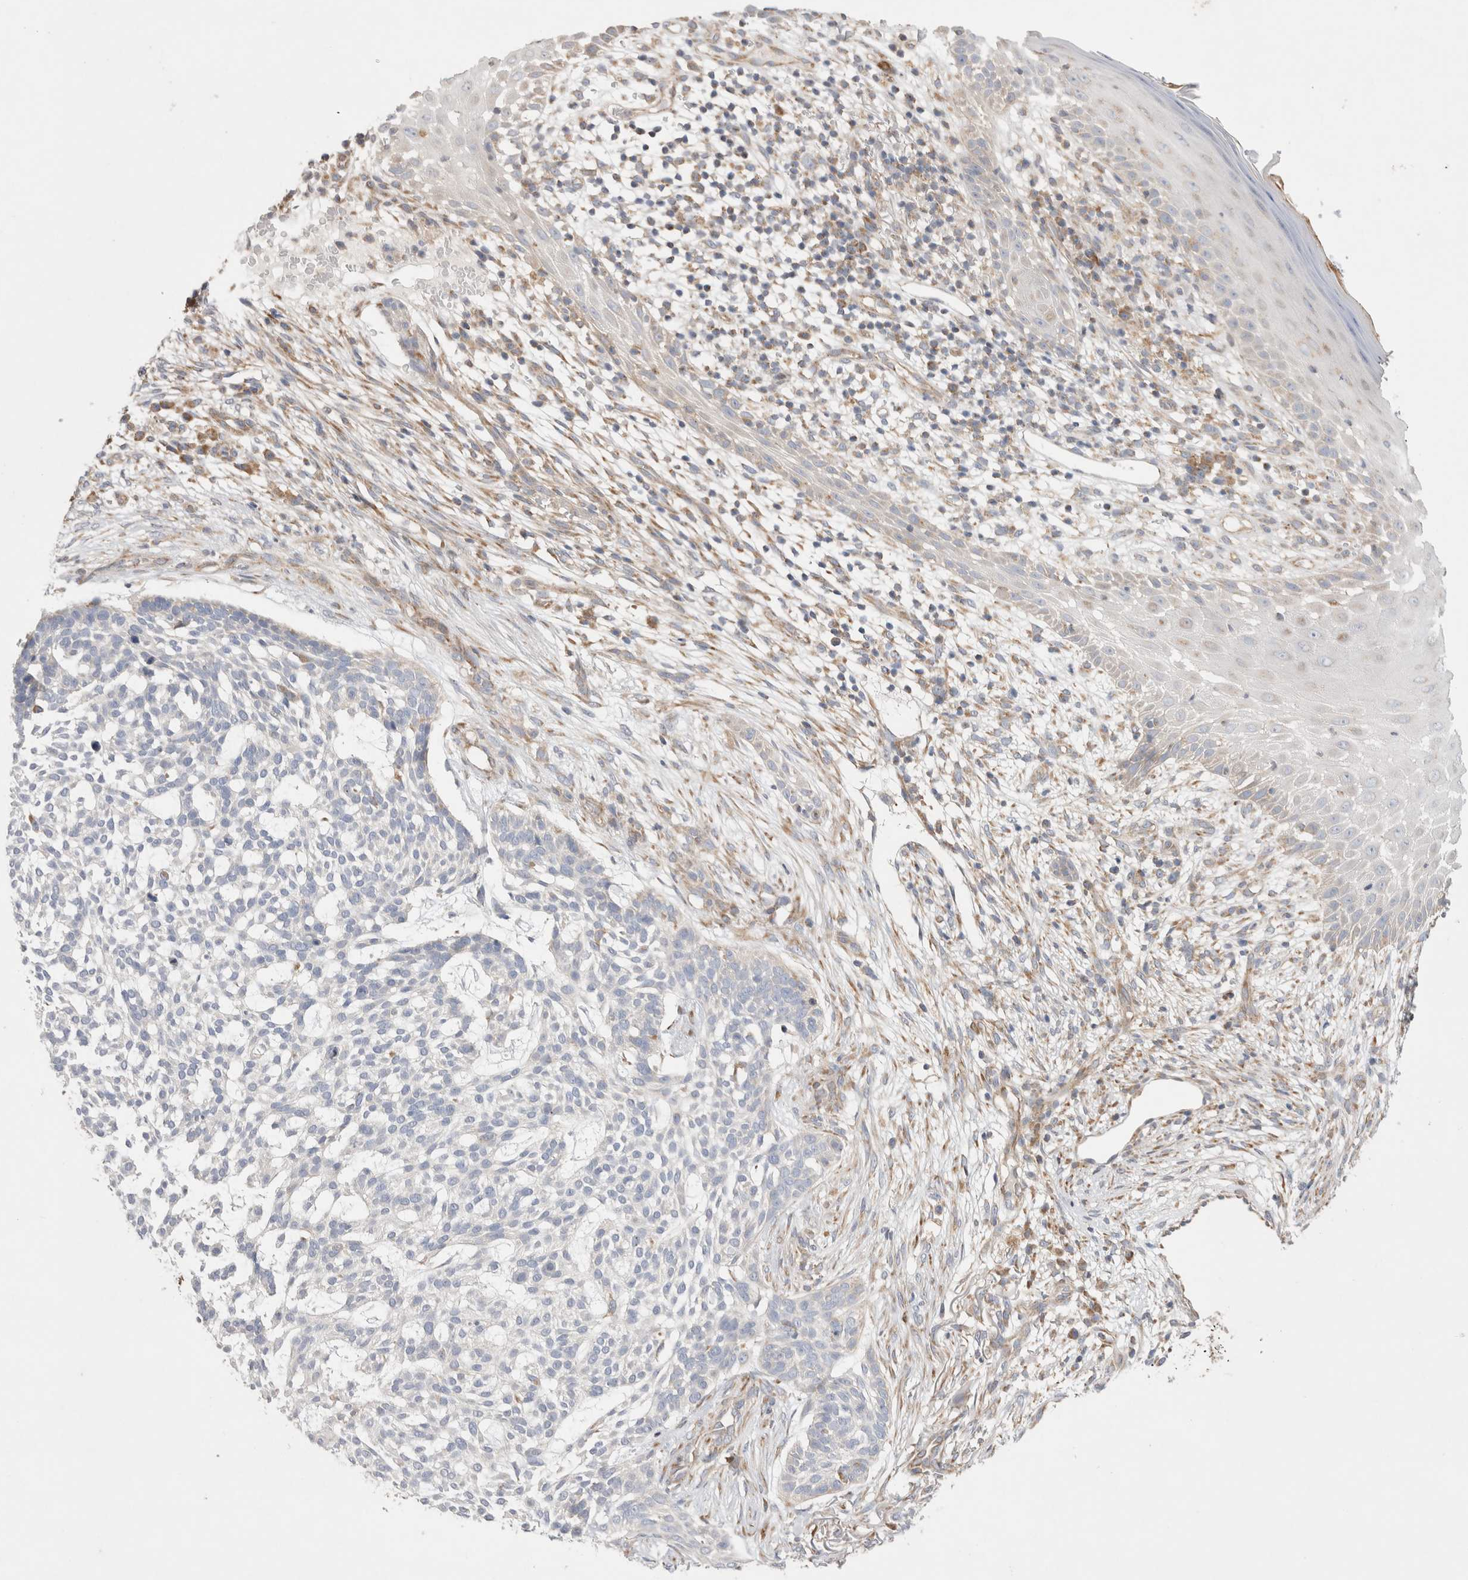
{"staining": {"intensity": "negative", "quantity": "none", "location": "none"}, "tissue": "skin cancer", "cell_type": "Tumor cells", "image_type": "cancer", "snomed": [{"axis": "morphology", "description": "Basal cell carcinoma"}, {"axis": "topography", "description": "Skin"}], "caption": "Immunohistochemistry (IHC) micrograph of neoplastic tissue: human skin basal cell carcinoma stained with DAB exhibits no significant protein positivity in tumor cells.", "gene": "TBC1D16", "patient": {"sex": "female", "age": 64}}